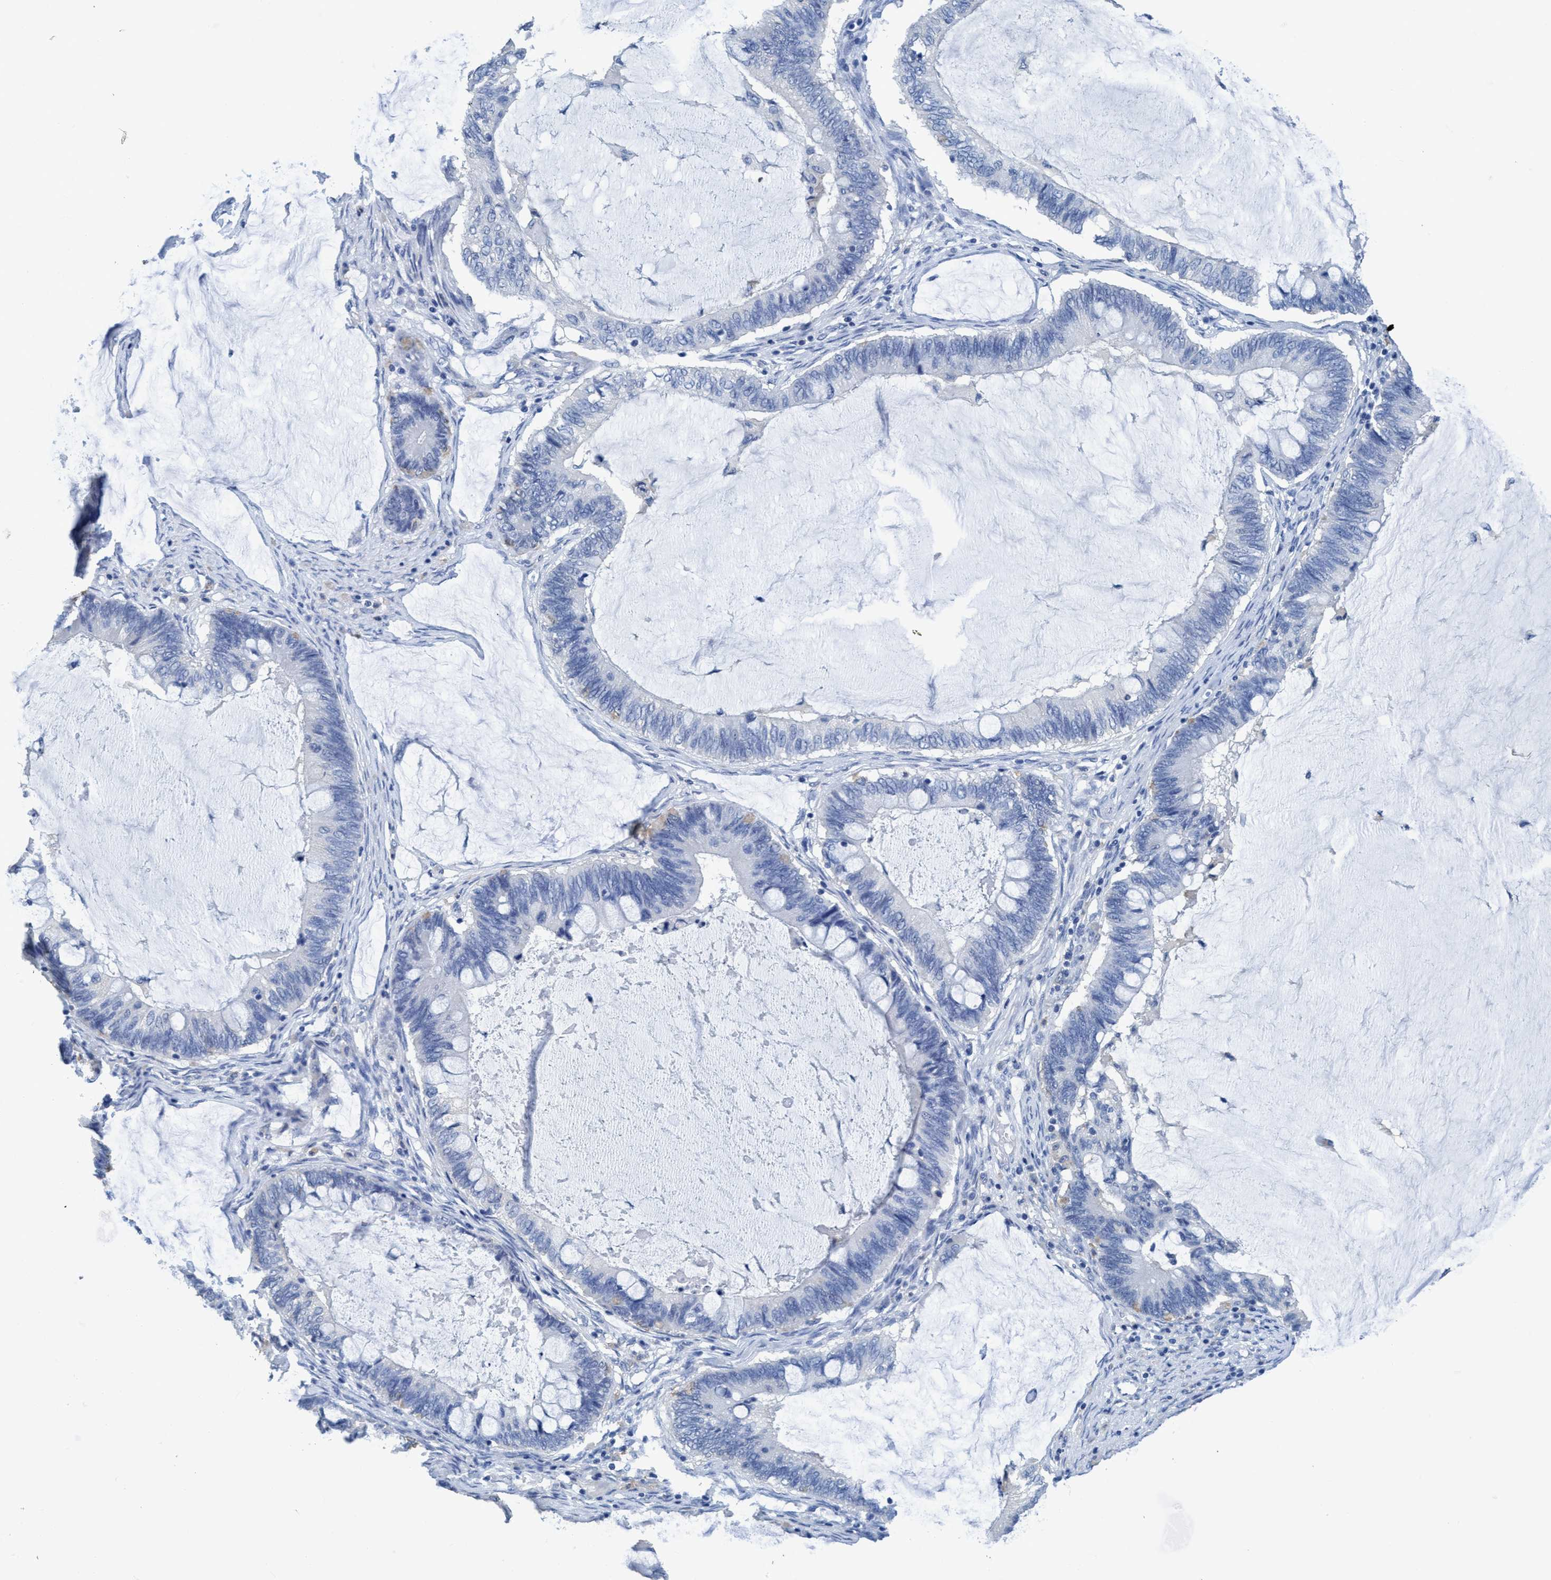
{"staining": {"intensity": "negative", "quantity": "none", "location": "none"}, "tissue": "ovarian cancer", "cell_type": "Tumor cells", "image_type": "cancer", "snomed": [{"axis": "morphology", "description": "Cystadenocarcinoma, mucinous, NOS"}, {"axis": "topography", "description": "Ovary"}], "caption": "Tumor cells are negative for protein expression in human ovarian mucinous cystadenocarcinoma.", "gene": "DNAI1", "patient": {"sex": "female", "age": 61}}